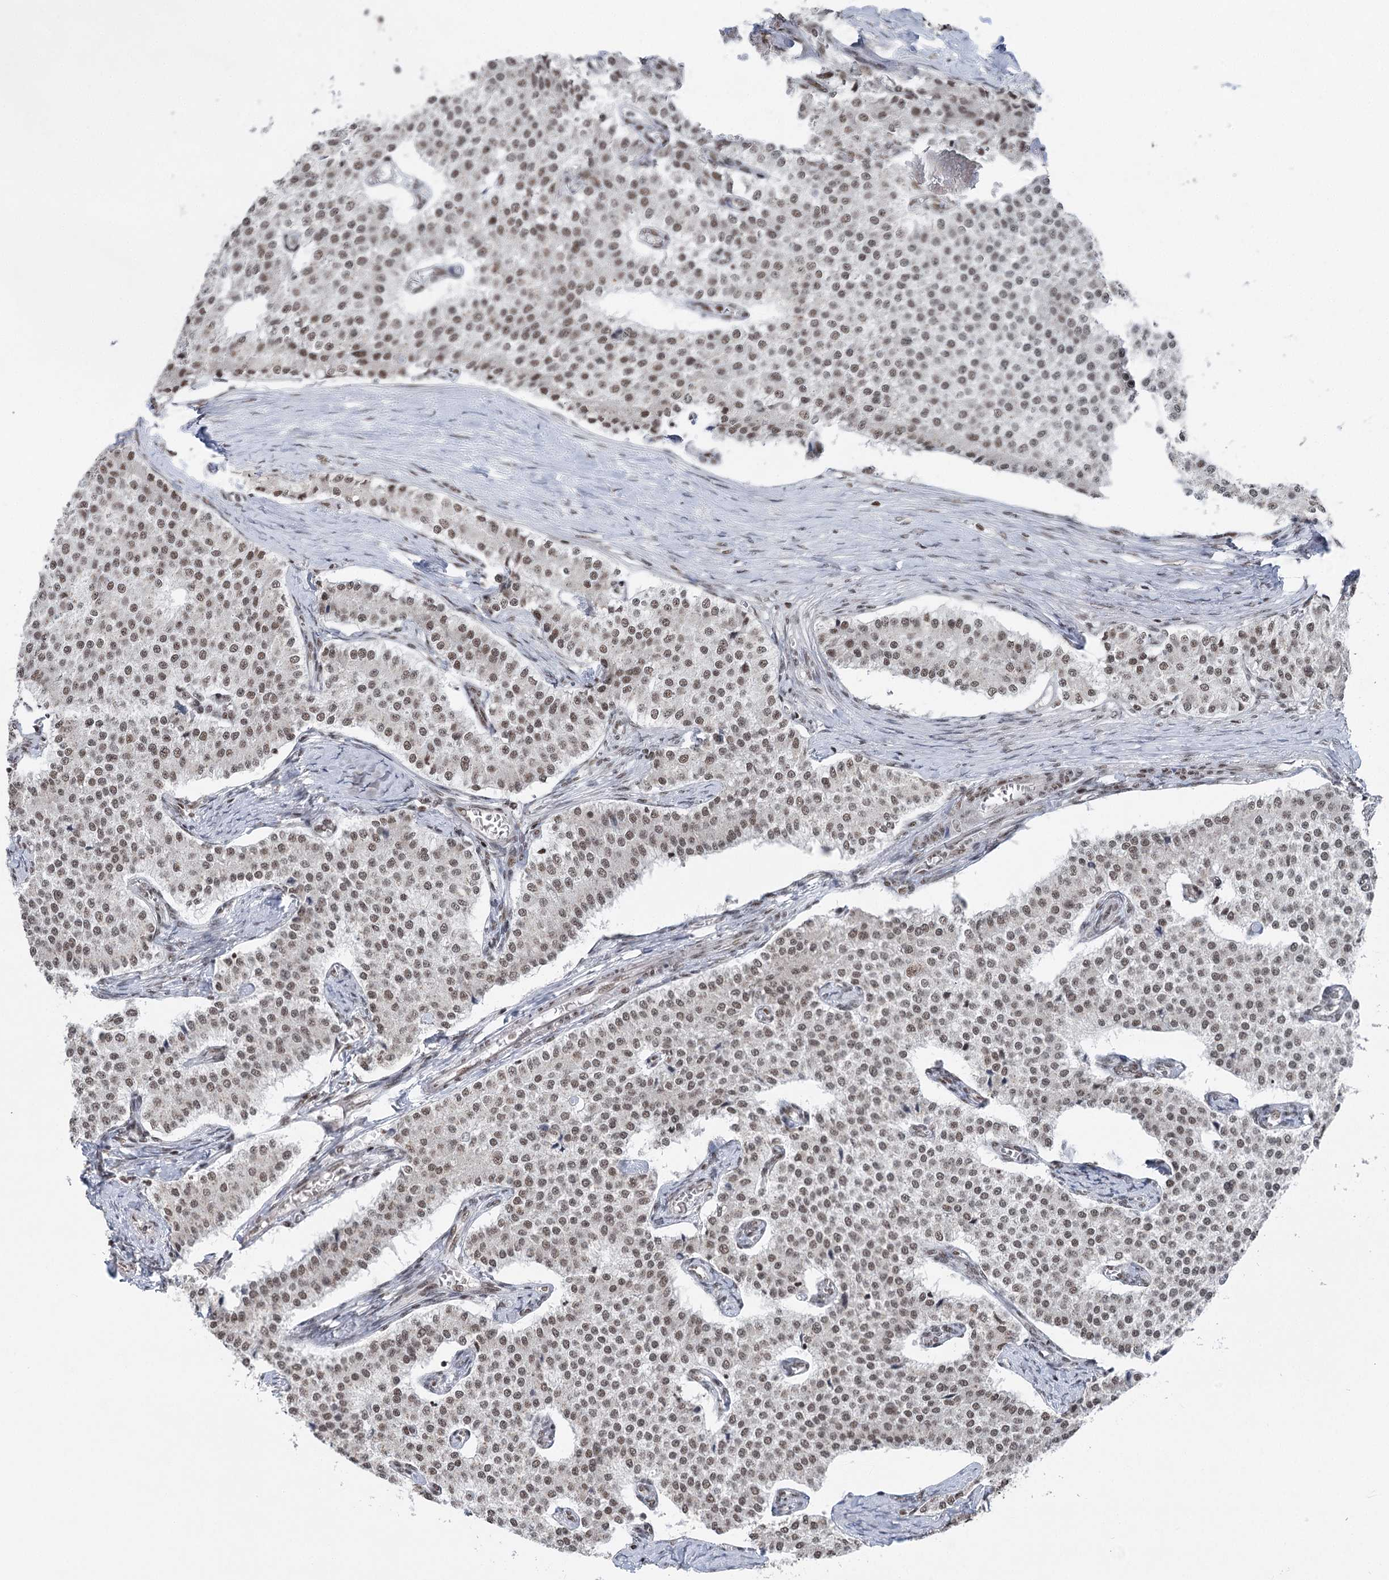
{"staining": {"intensity": "moderate", "quantity": ">75%", "location": "nuclear"}, "tissue": "carcinoid", "cell_type": "Tumor cells", "image_type": "cancer", "snomed": [{"axis": "morphology", "description": "Carcinoid, malignant, NOS"}, {"axis": "topography", "description": "Colon"}], "caption": "Carcinoid stained with immunohistochemistry displays moderate nuclear staining in about >75% of tumor cells. The staining was performed using DAB (3,3'-diaminobenzidine), with brown indicating positive protein expression. Nuclei are stained blue with hematoxylin.", "gene": "CGGBP1", "patient": {"sex": "female", "age": 52}}